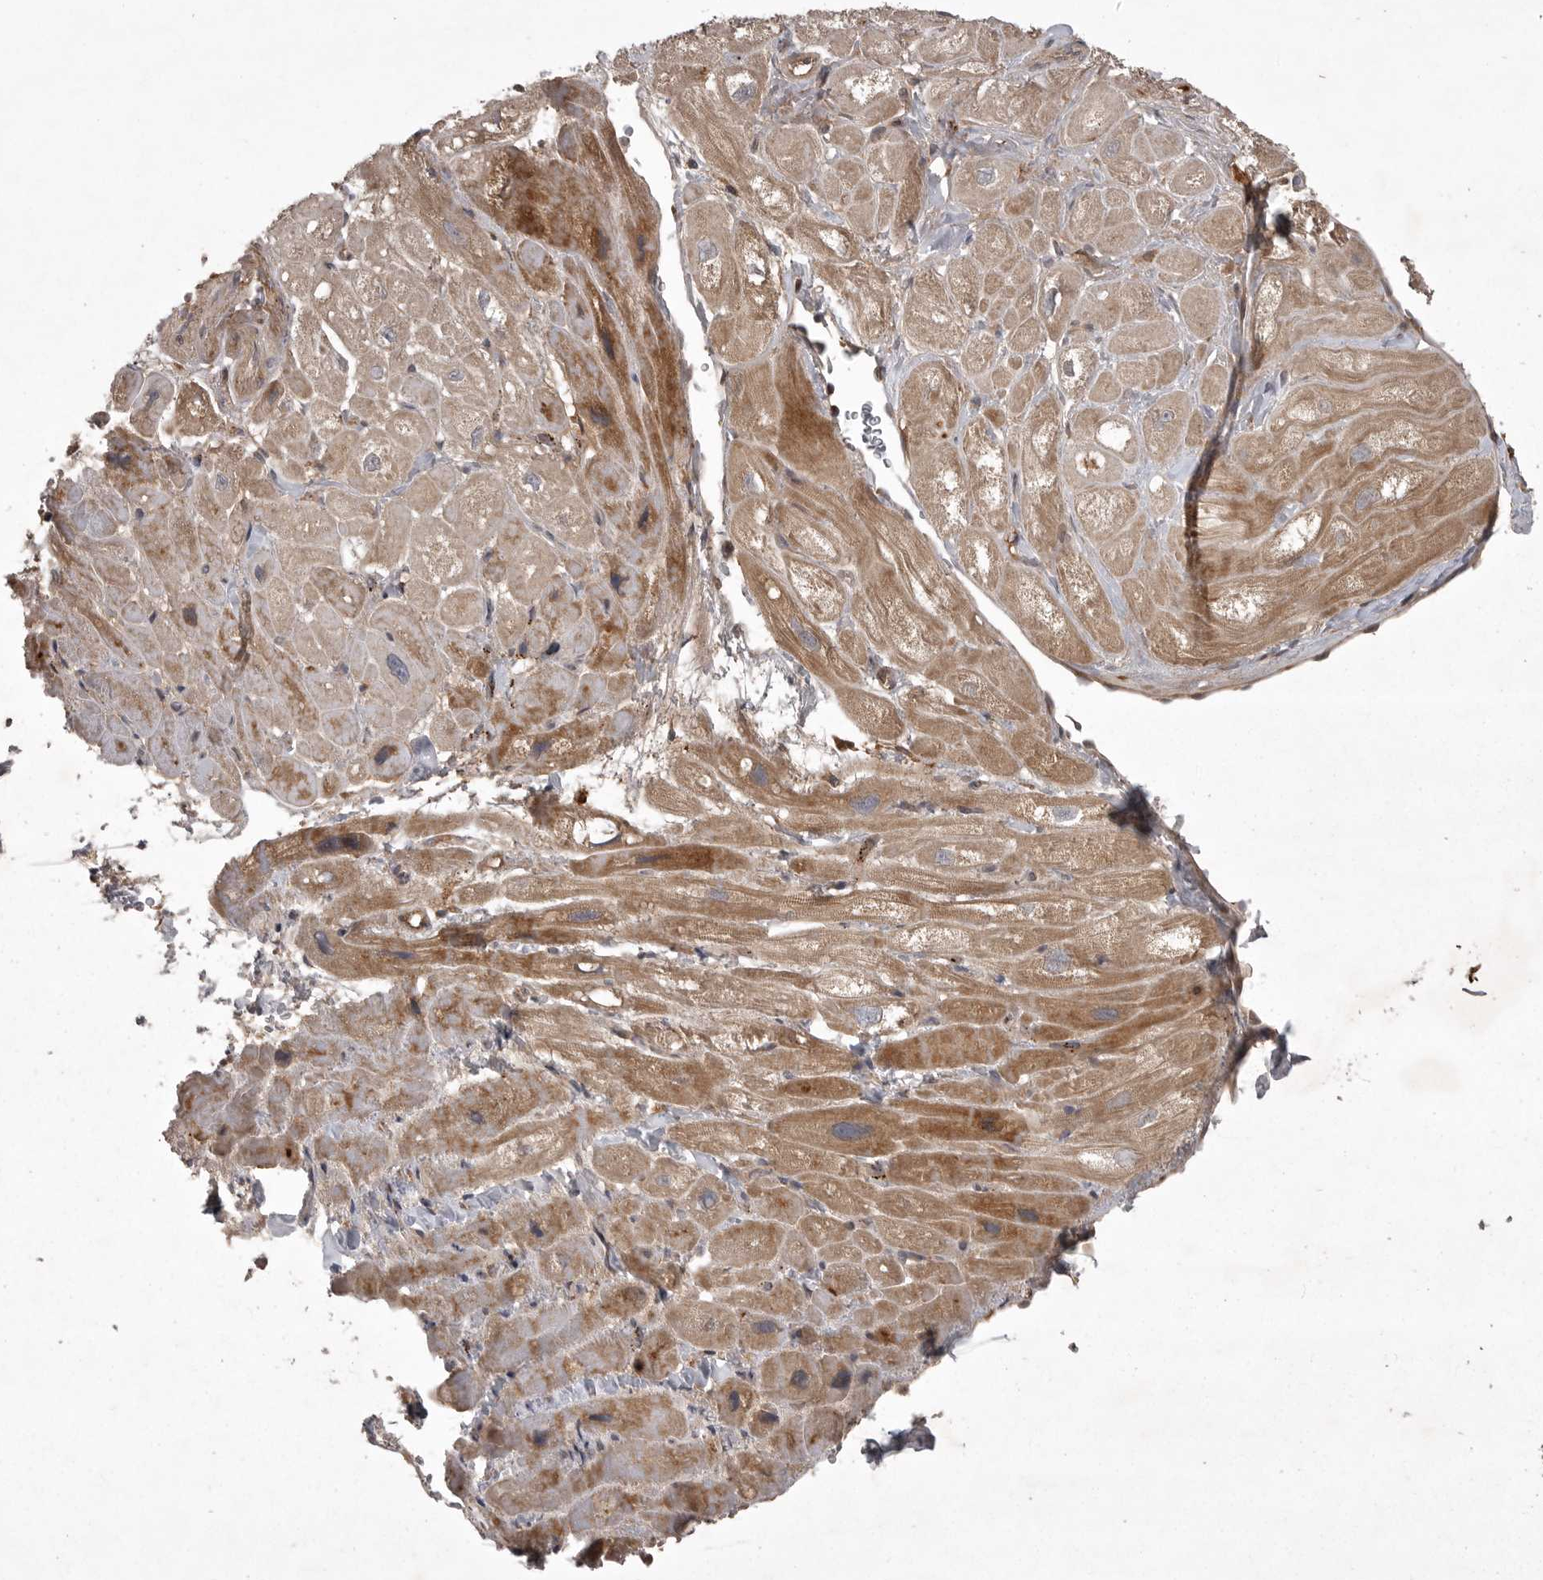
{"staining": {"intensity": "moderate", "quantity": ">75%", "location": "cytoplasmic/membranous"}, "tissue": "heart muscle", "cell_type": "Cardiomyocytes", "image_type": "normal", "snomed": [{"axis": "morphology", "description": "Normal tissue, NOS"}, {"axis": "topography", "description": "Heart"}], "caption": "This is a histology image of immunohistochemistry staining of normal heart muscle, which shows moderate staining in the cytoplasmic/membranous of cardiomyocytes.", "gene": "GPR31", "patient": {"sex": "male", "age": 49}}